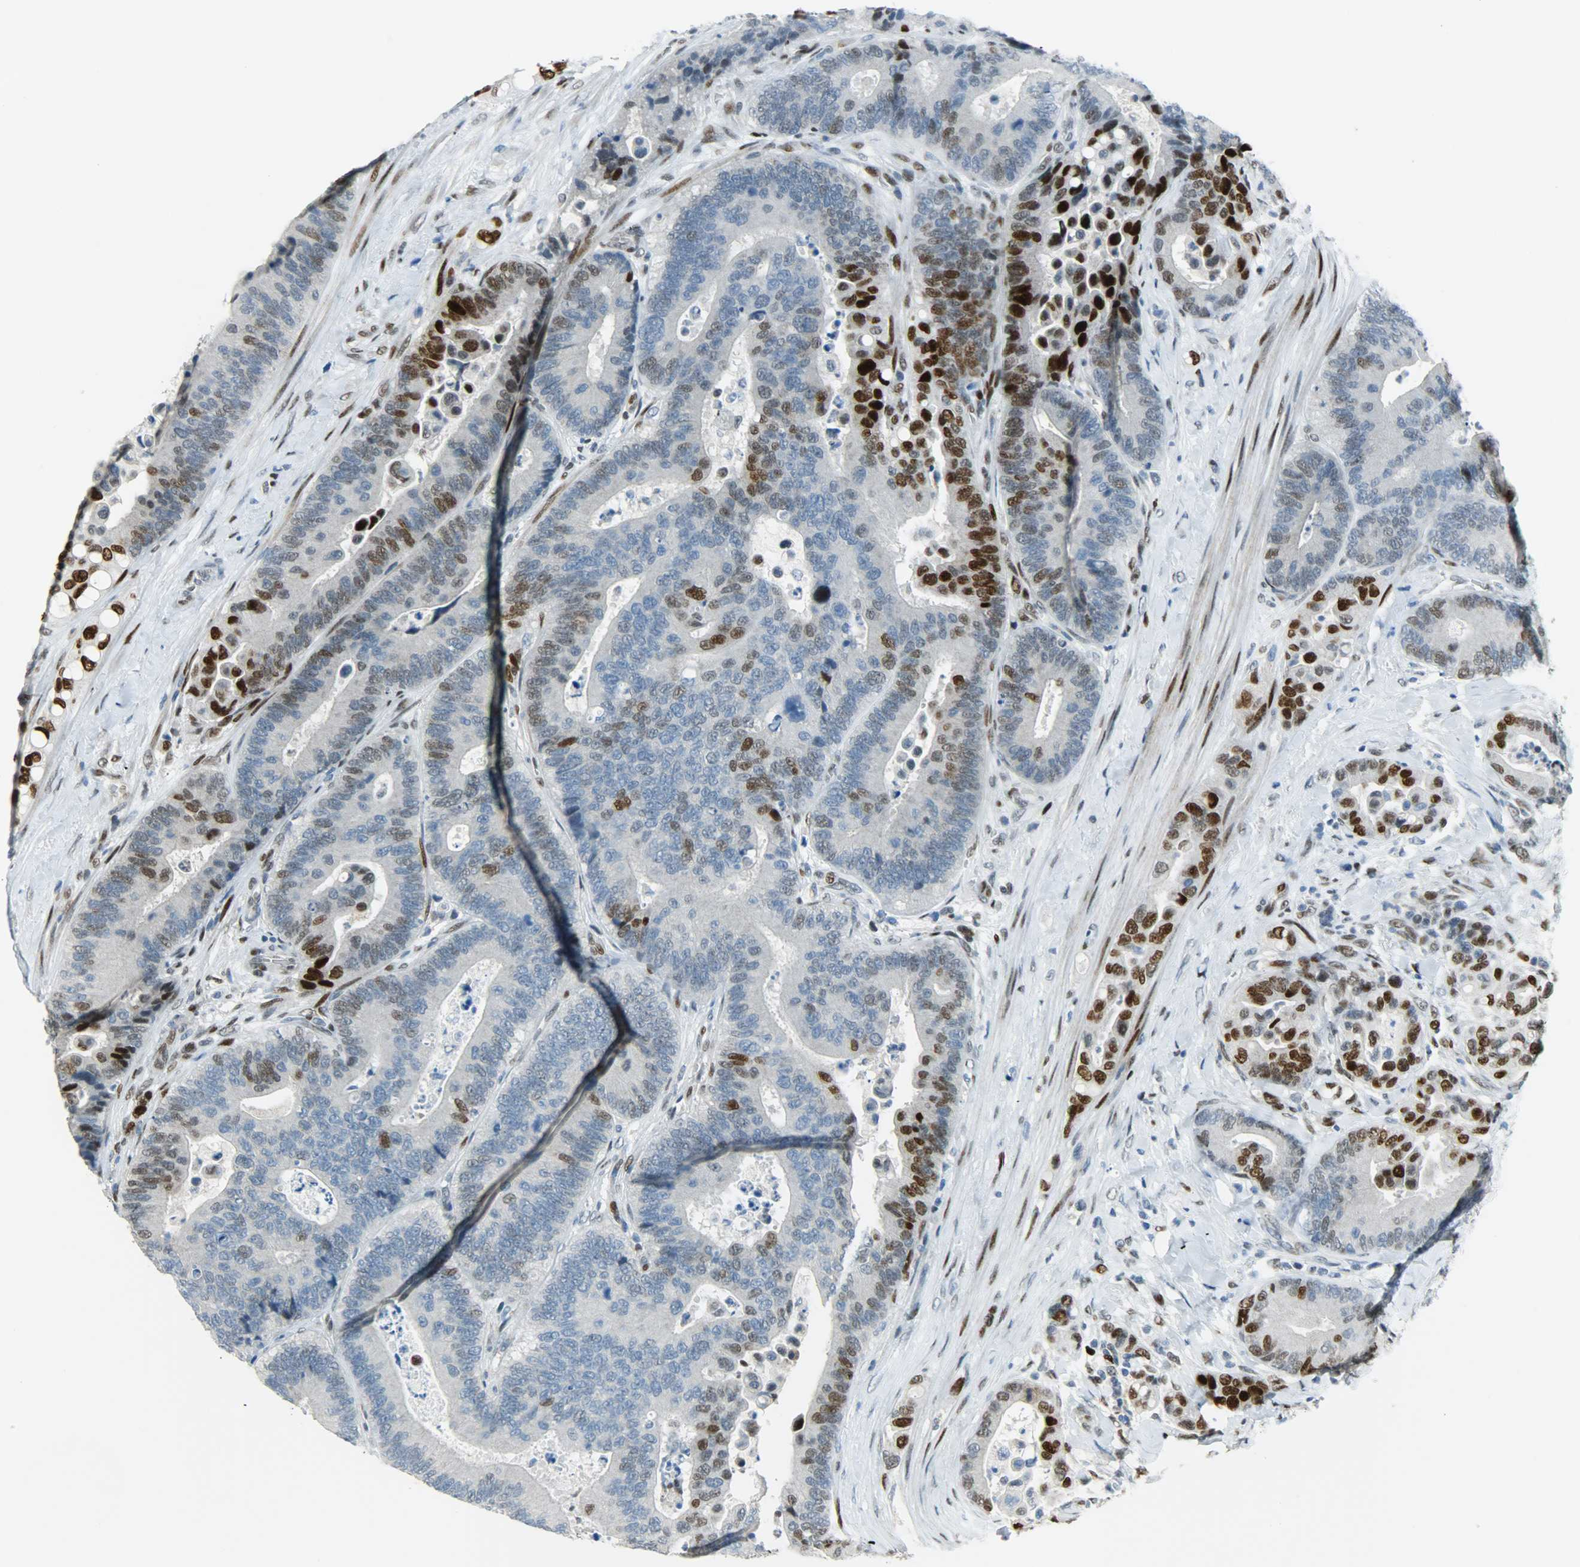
{"staining": {"intensity": "weak", "quantity": "25%-75%", "location": "nuclear"}, "tissue": "colorectal cancer", "cell_type": "Tumor cells", "image_type": "cancer", "snomed": [{"axis": "morphology", "description": "Normal tissue, NOS"}, {"axis": "morphology", "description": "Adenocarcinoma, NOS"}, {"axis": "topography", "description": "Colon"}], "caption": "Protein staining of colorectal adenocarcinoma tissue exhibits weak nuclear staining in about 25%-75% of tumor cells.", "gene": "JUNB", "patient": {"sex": "male", "age": 82}}